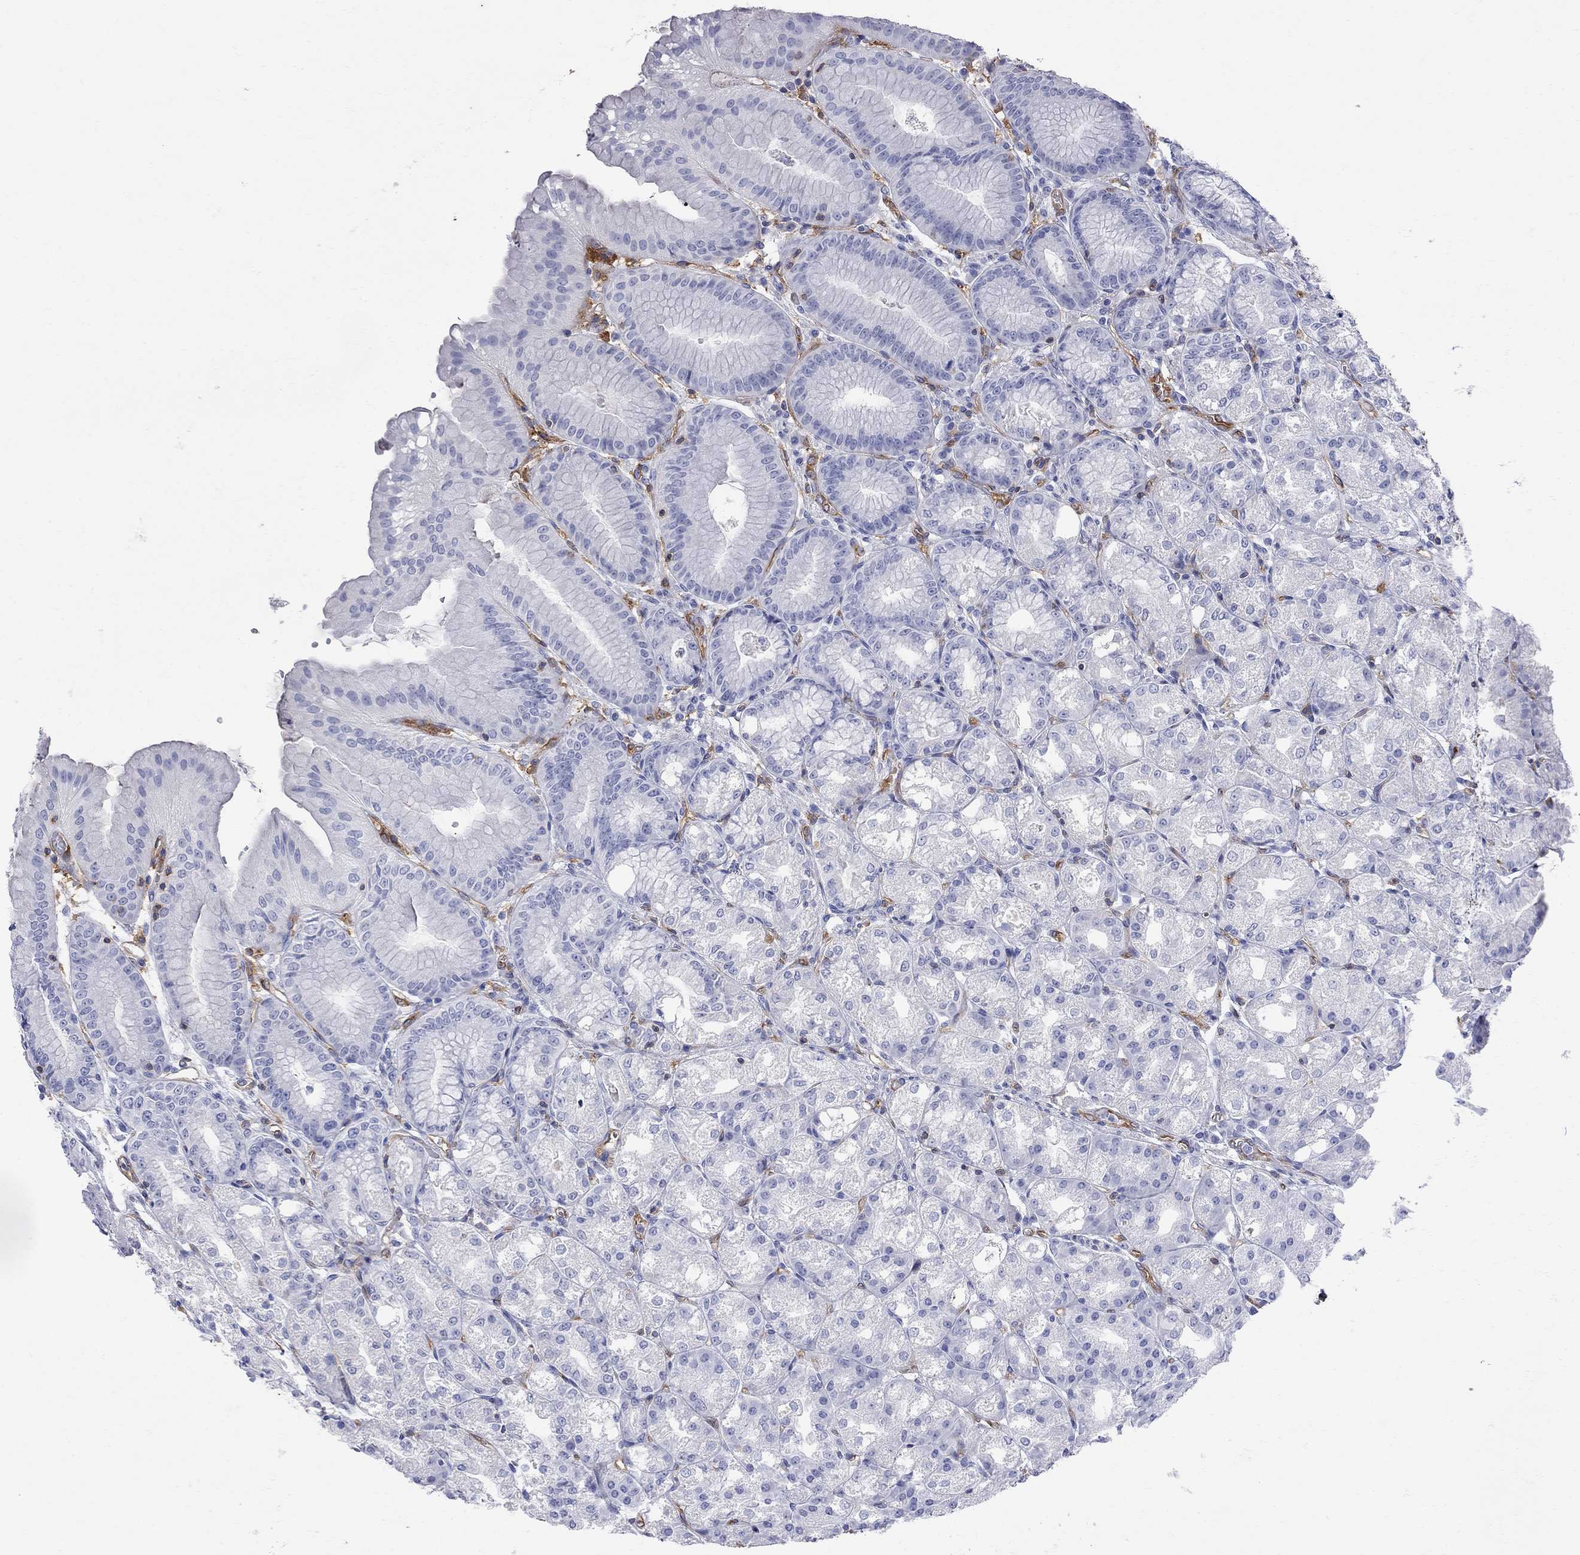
{"staining": {"intensity": "negative", "quantity": "none", "location": "none"}, "tissue": "stomach", "cell_type": "Glandular cells", "image_type": "normal", "snomed": [{"axis": "morphology", "description": "Normal tissue, NOS"}, {"axis": "topography", "description": "Stomach"}], "caption": "A histopathology image of stomach stained for a protein demonstrates no brown staining in glandular cells.", "gene": "ABI3", "patient": {"sex": "male", "age": 71}}